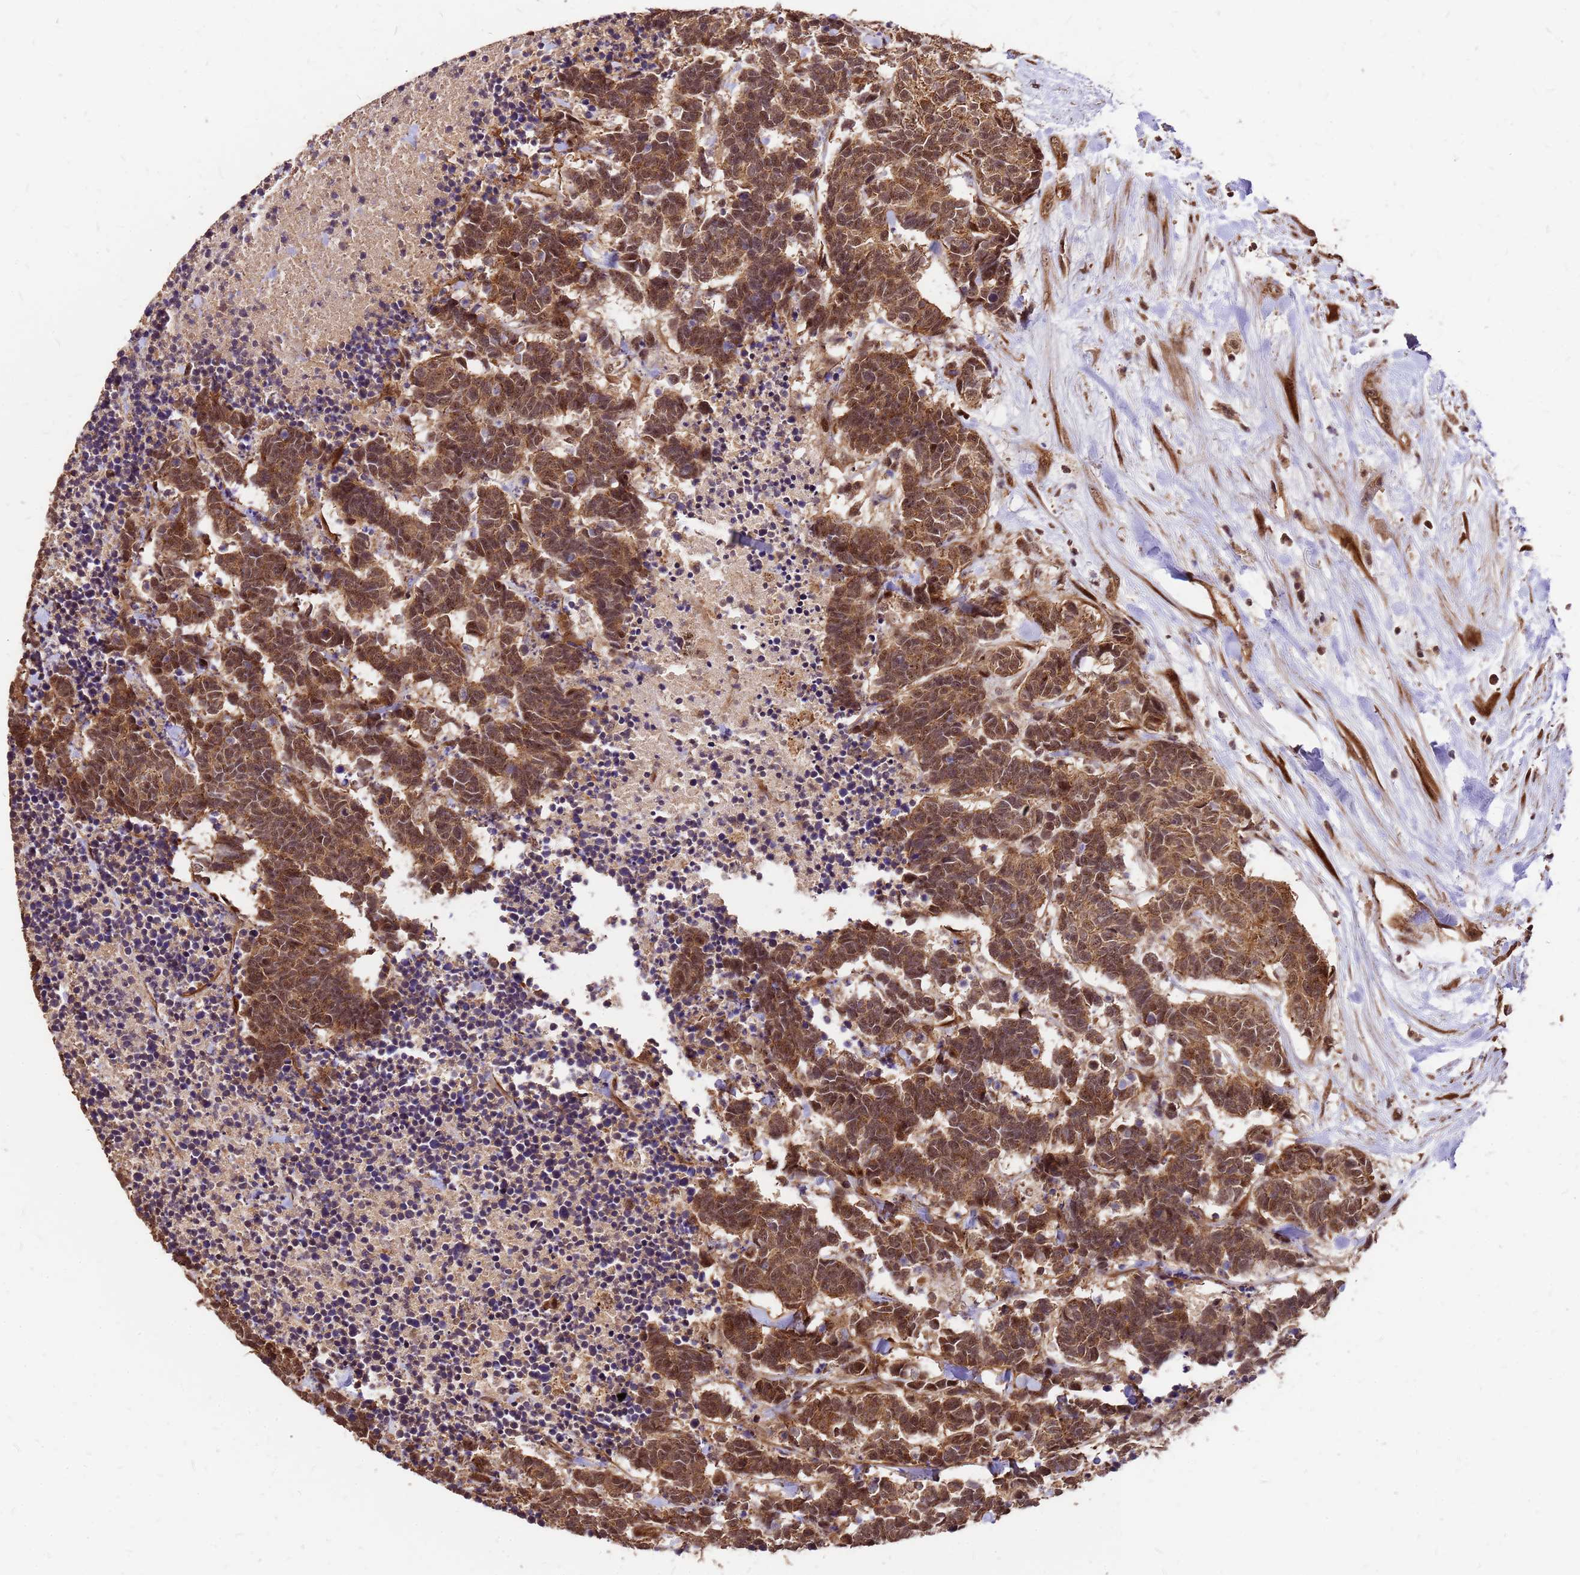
{"staining": {"intensity": "moderate", "quantity": ">75%", "location": "cytoplasmic/membranous,nuclear"}, "tissue": "carcinoid", "cell_type": "Tumor cells", "image_type": "cancer", "snomed": [{"axis": "morphology", "description": "Carcinoma, NOS"}, {"axis": "morphology", "description": "Carcinoid, malignant, NOS"}, {"axis": "topography", "description": "Urinary bladder"}], "caption": "A high-resolution micrograph shows immunohistochemistry (IHC) staining of carcinoma, which shows moderate cytoplasmic/membranous and nuclear expression in approximately >75% of tumor cells.", "gene": "GPATCH8", "patient": {"sex": "male", "age": 57}}